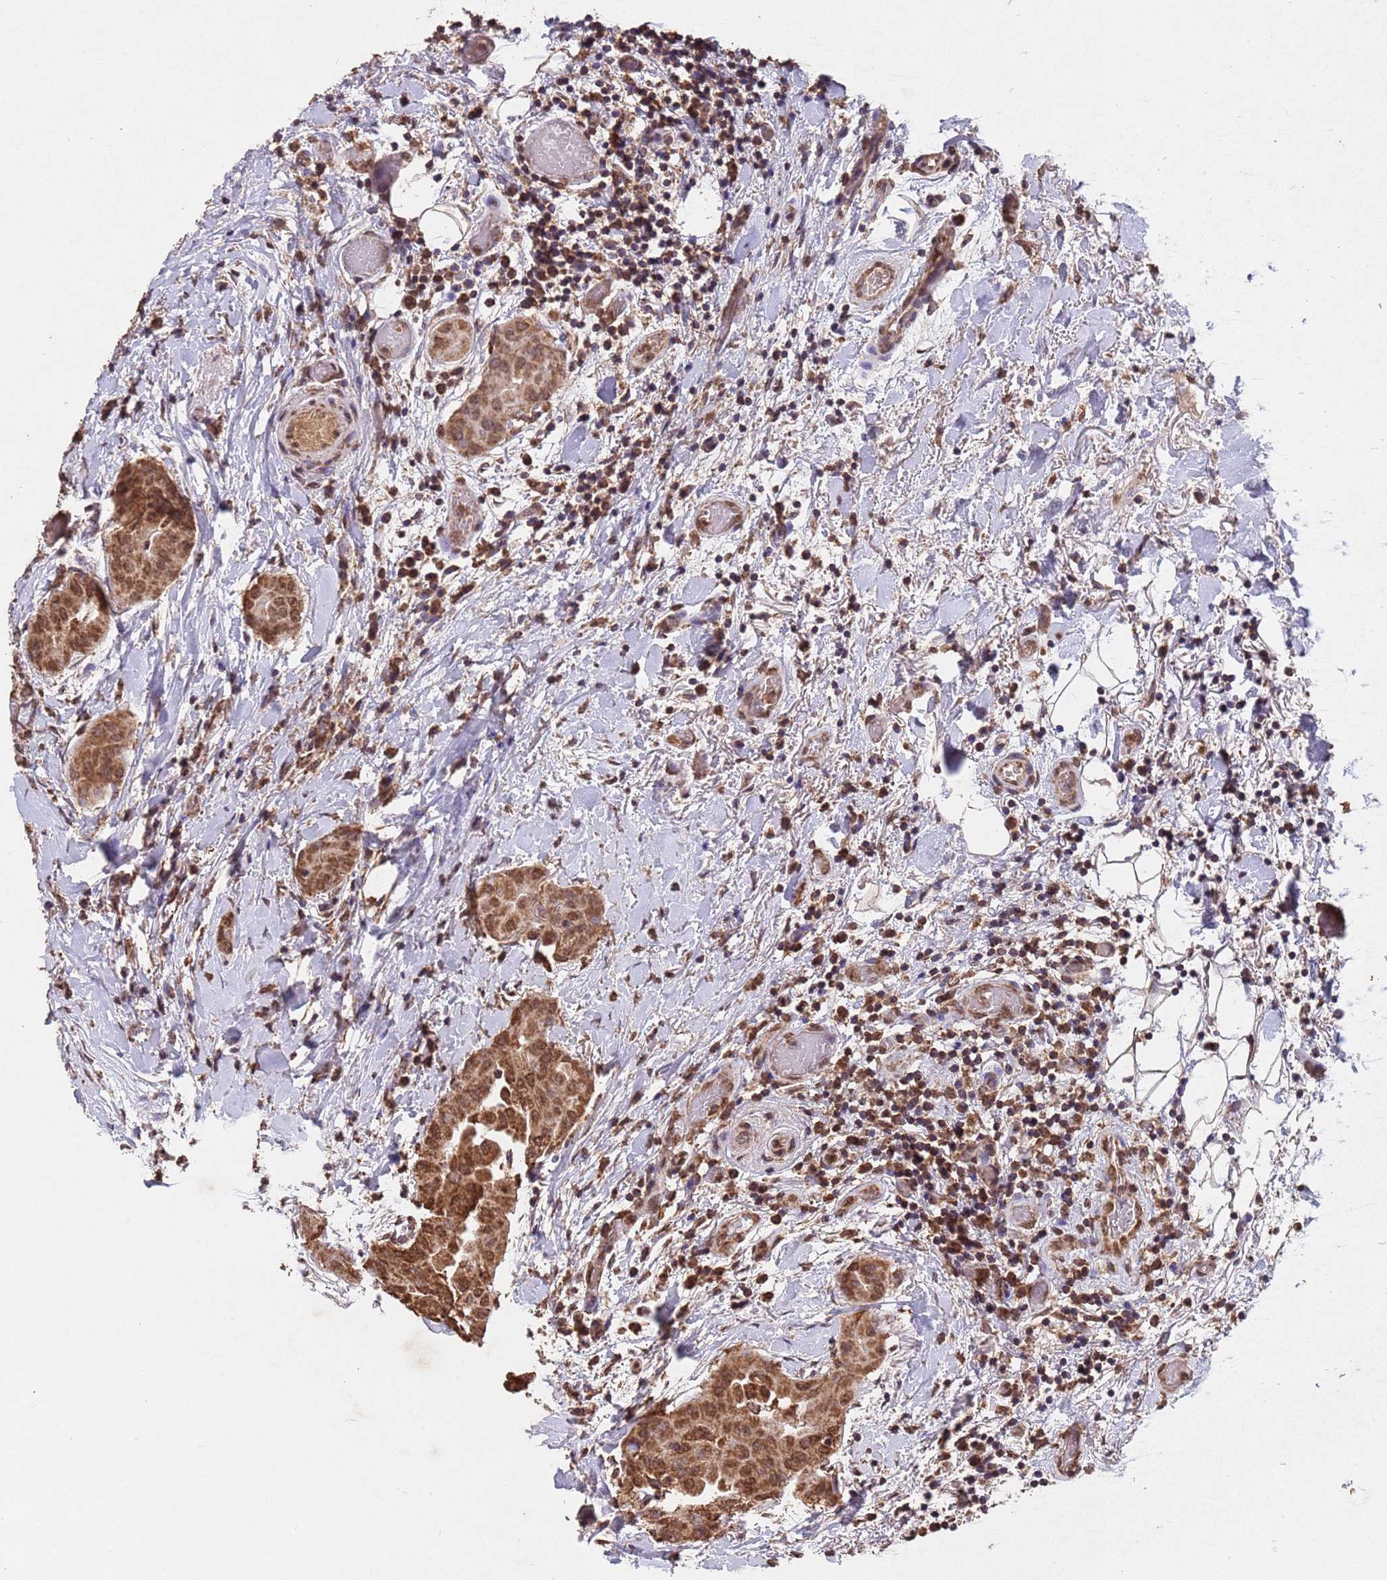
{"staining": {"intensity": "moderate", "quantity": ">75%", "location": "cytoplasmic/membranous,nuclear"}, "tissue": "thyroid cancer", "cell_type": "Tumor cells", "image_type": "cancer", "snomed": [{"axis": "morphology", "description": "Papillary adenocarcinoma, NOS"}, {"axis": "topography", "description": "Thyroid gland"}], "caption": "IHC photomicrograph of neoplastic tissue: papillary adenocarcinoma (thyroid) stained using IHC shows medium levels of moderate protein expression localized specifically in the cytoplasmic/membranous and nuclear of tumor cells, appearing as a cytoplasmic/membranous and nuclear brown color.", "gene": "HDAC10", "patient": {"sex": "male", "age": 33}}